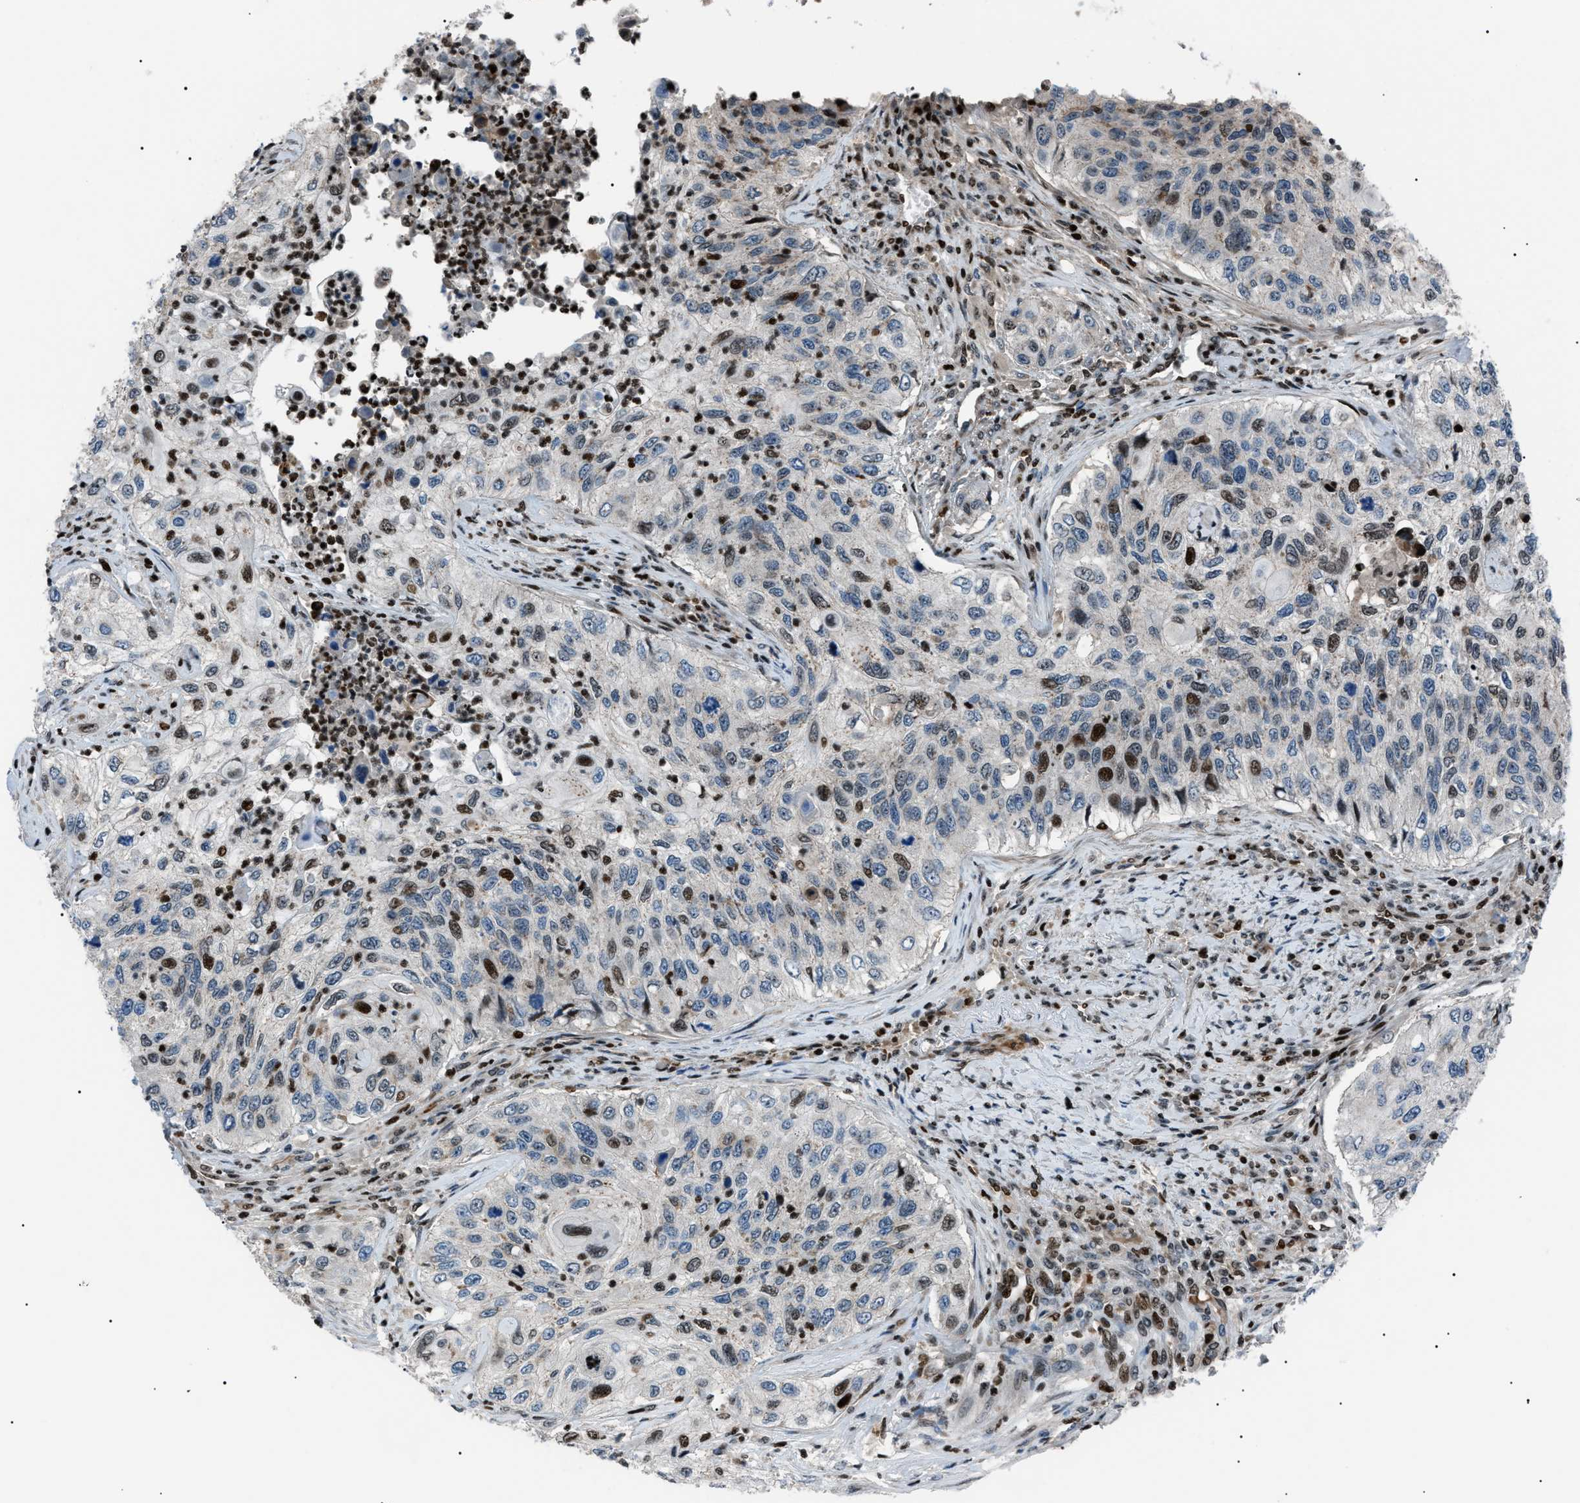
{"staining": {"intensity": "moderate", "quantity": "<25%", "location": "nuclear"}, "tissue": "urothelial cancer", "cell_type": "Tumor cells", "image_type": "cancer", "snomed": [{"axis": "morphology", "description": "Urothelial carcinoma, High grade"}, {"axis": "topography", "description": "Urinary bladder"}], "caption": "Immunohistochemistry image of human urothelial cancer stained for a protein (brown), which reveals low levels of moderate nuclear expression in about <25% of tumor cells.", "gene": "PRKX", "patient": {"sex": "female", "age": 60}}